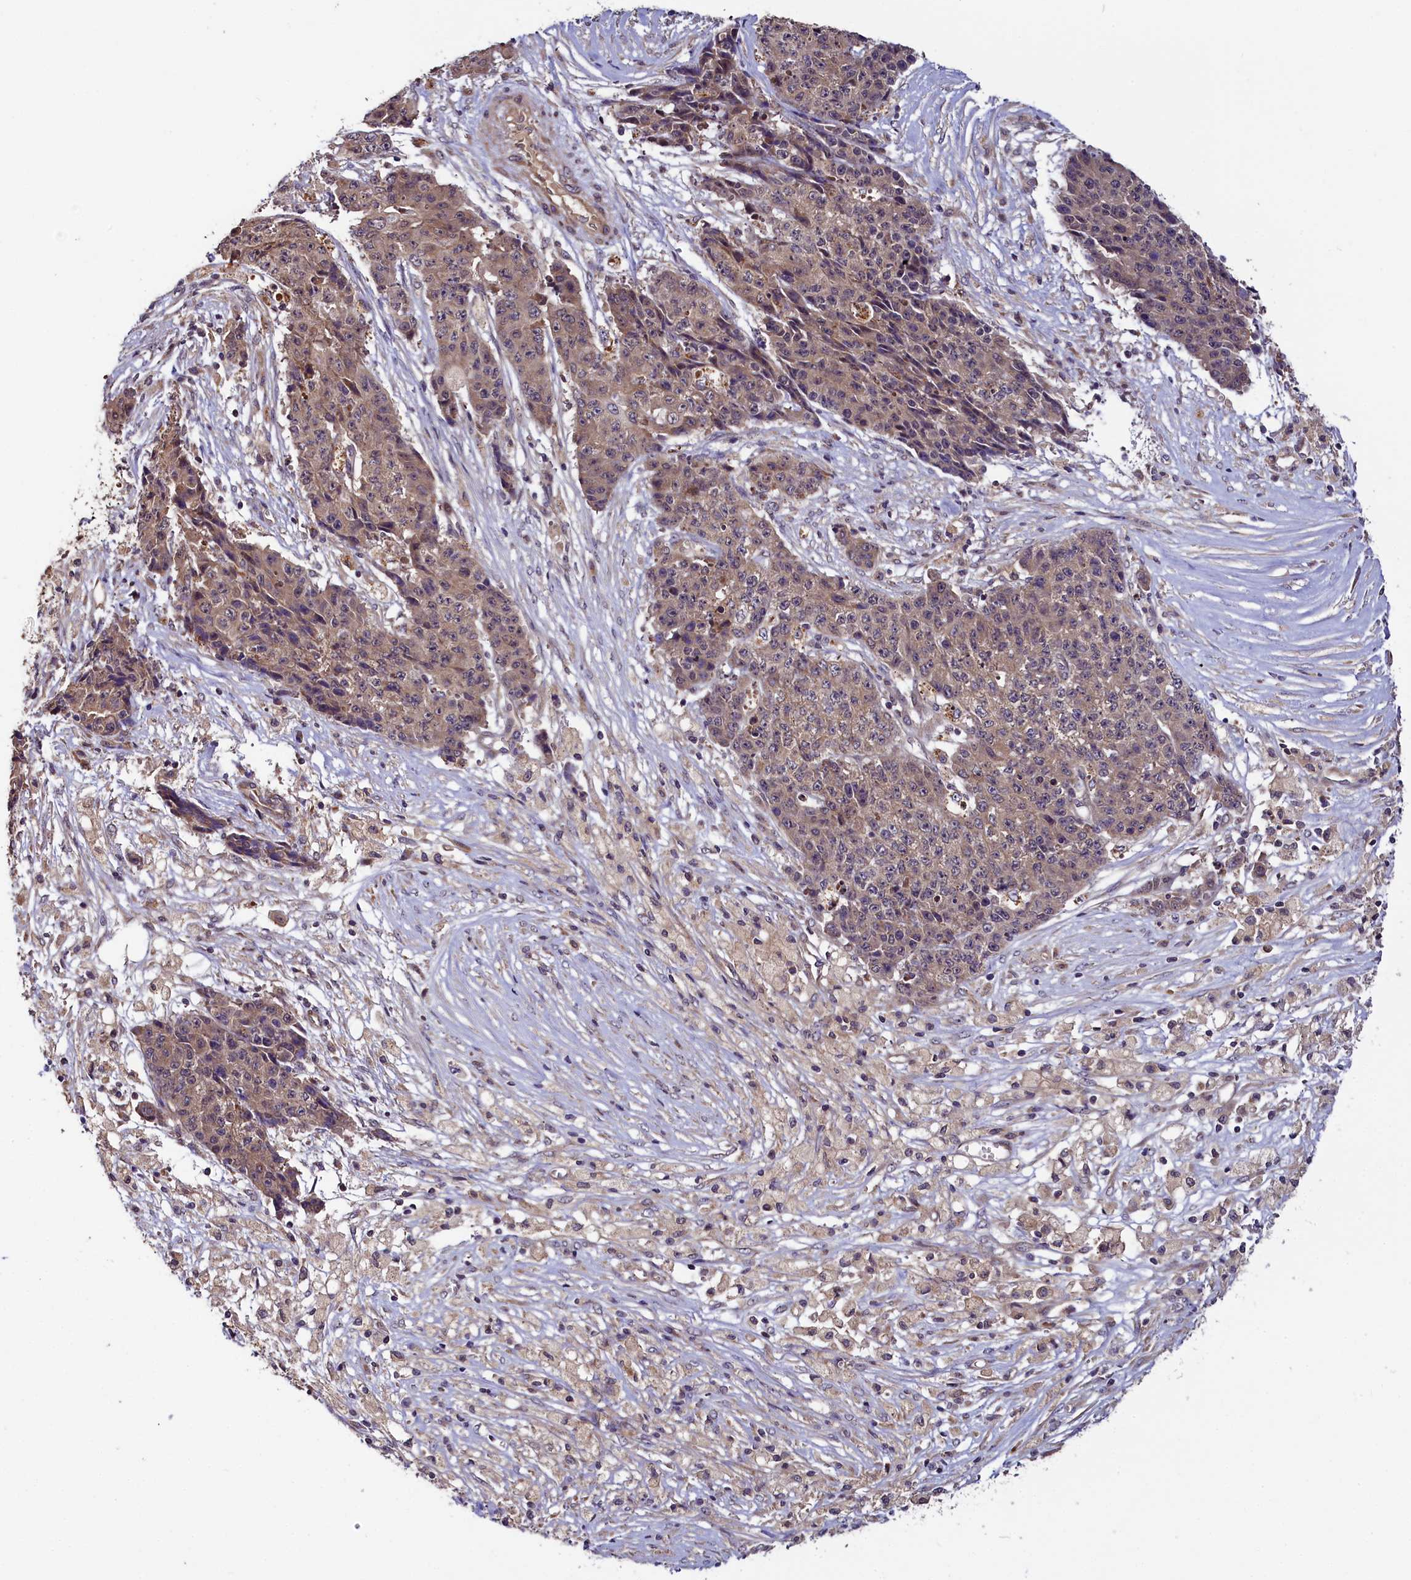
{"staining": {"intensity": "weak", "quantity": "<25%", "location": "cytoplasmic/membranous"}, "tissue": "ovarian cancer", "cell_type": "Tumor cells", "image_type": "cancer", "snomed": [{"axis": "morphology", "description": "Carcinoma, endometroid"}, {"axis": "topography", "description": "Ovary"}], "caption": "Photomicrograph shows no protein staining in tumor cells of ovarian endometroid carcinoma tissue.", "gene": "RPUSD2", "patient": {"sex": "female", "age": 42}}